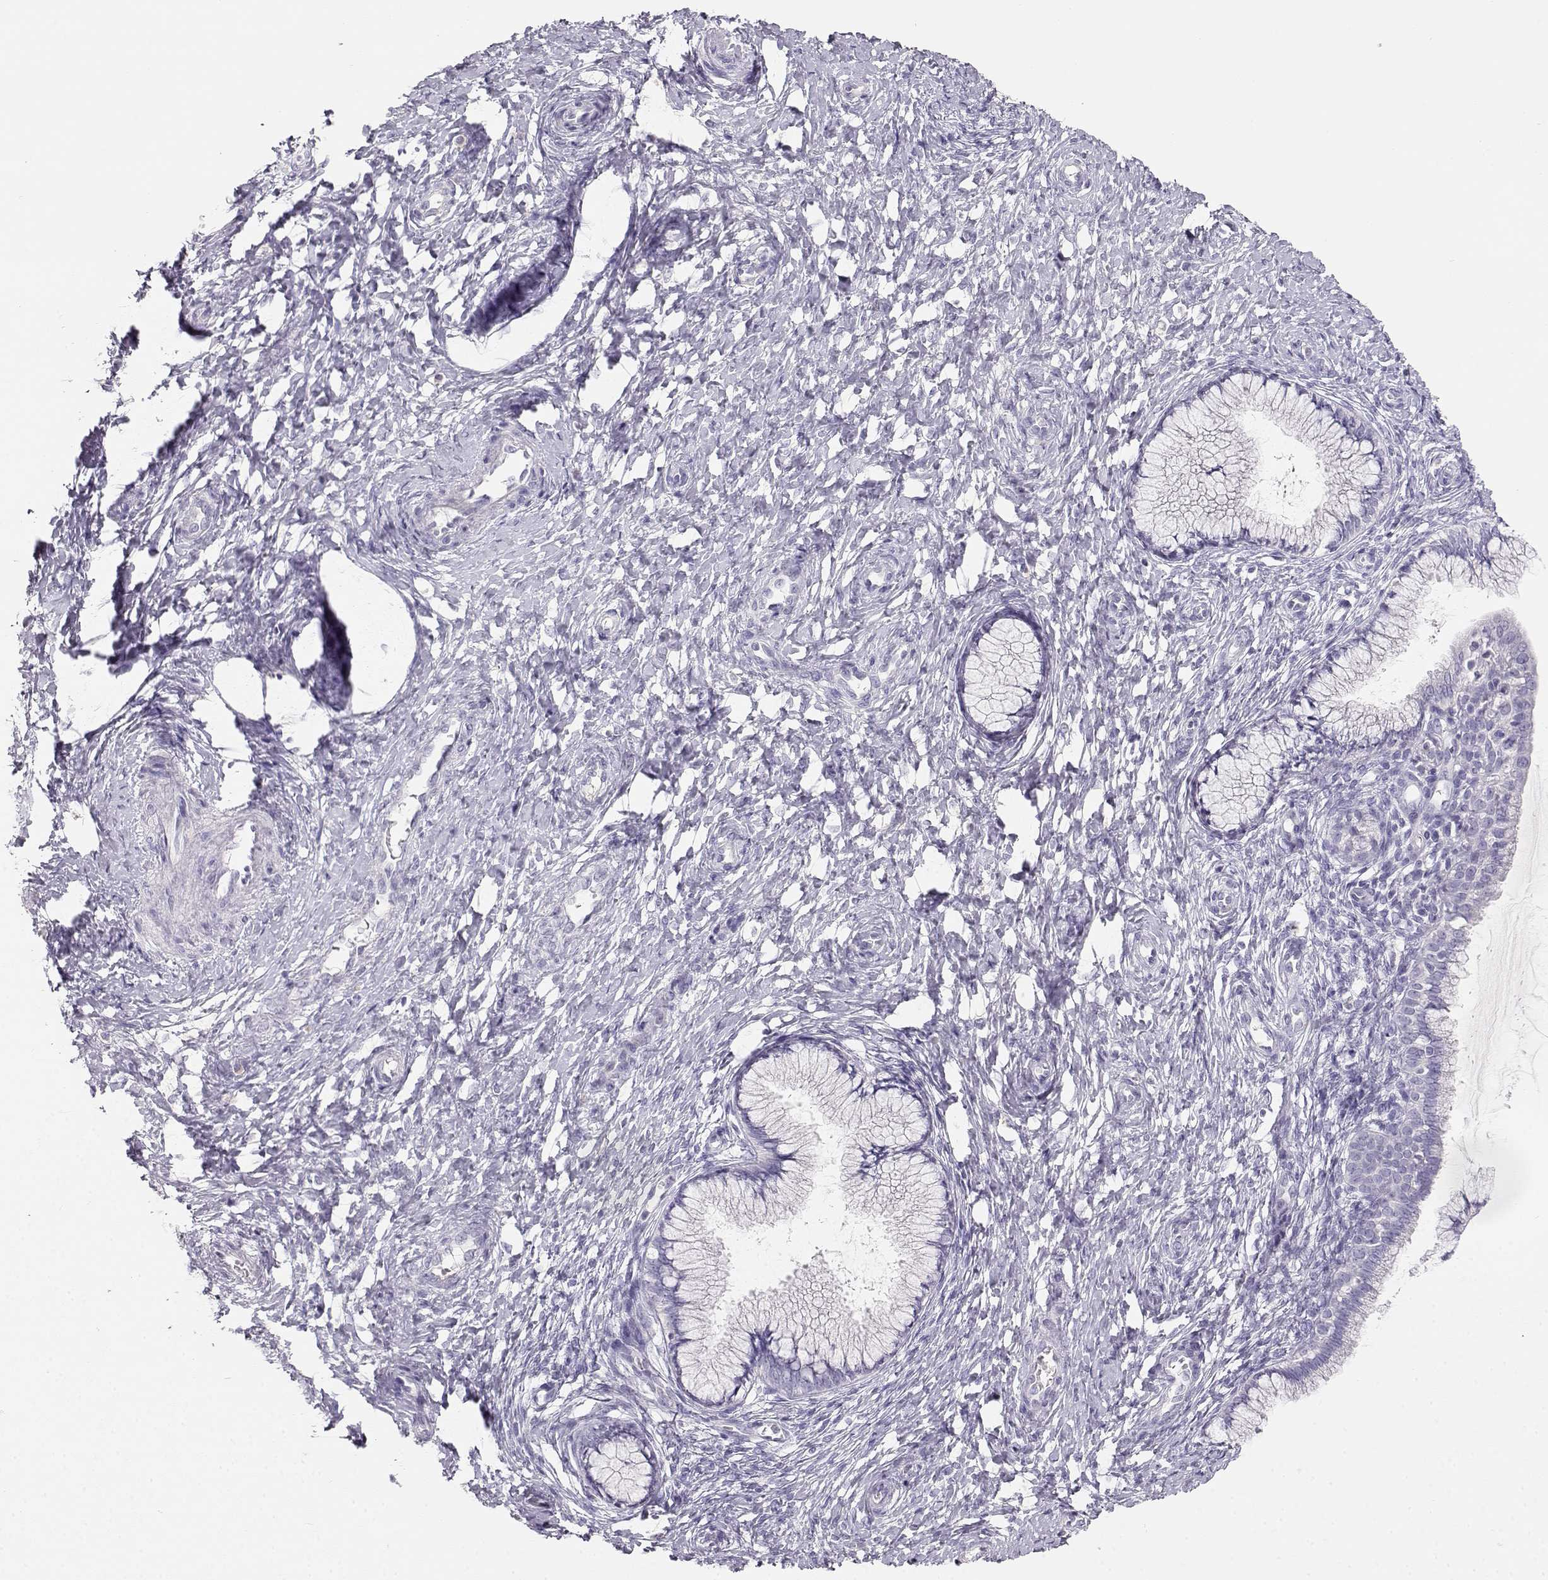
{"staining": {"intensity": "negative", "quantity": "none", "location": "none"}, "tissue": "cervix", "cell_type": "Glandular cells", "image_type": "normal", "snomed": [{"axis": "morphology", "description": "Normal tissue, NOS"}, {"axis": "topography", "description": "Cervix"}], "caption": "The histopathology image exhibits no staining of glandular cells in unremarkable cervix.", "gene": "GPR174", "patient": {"sex": "female", "age": 37}}